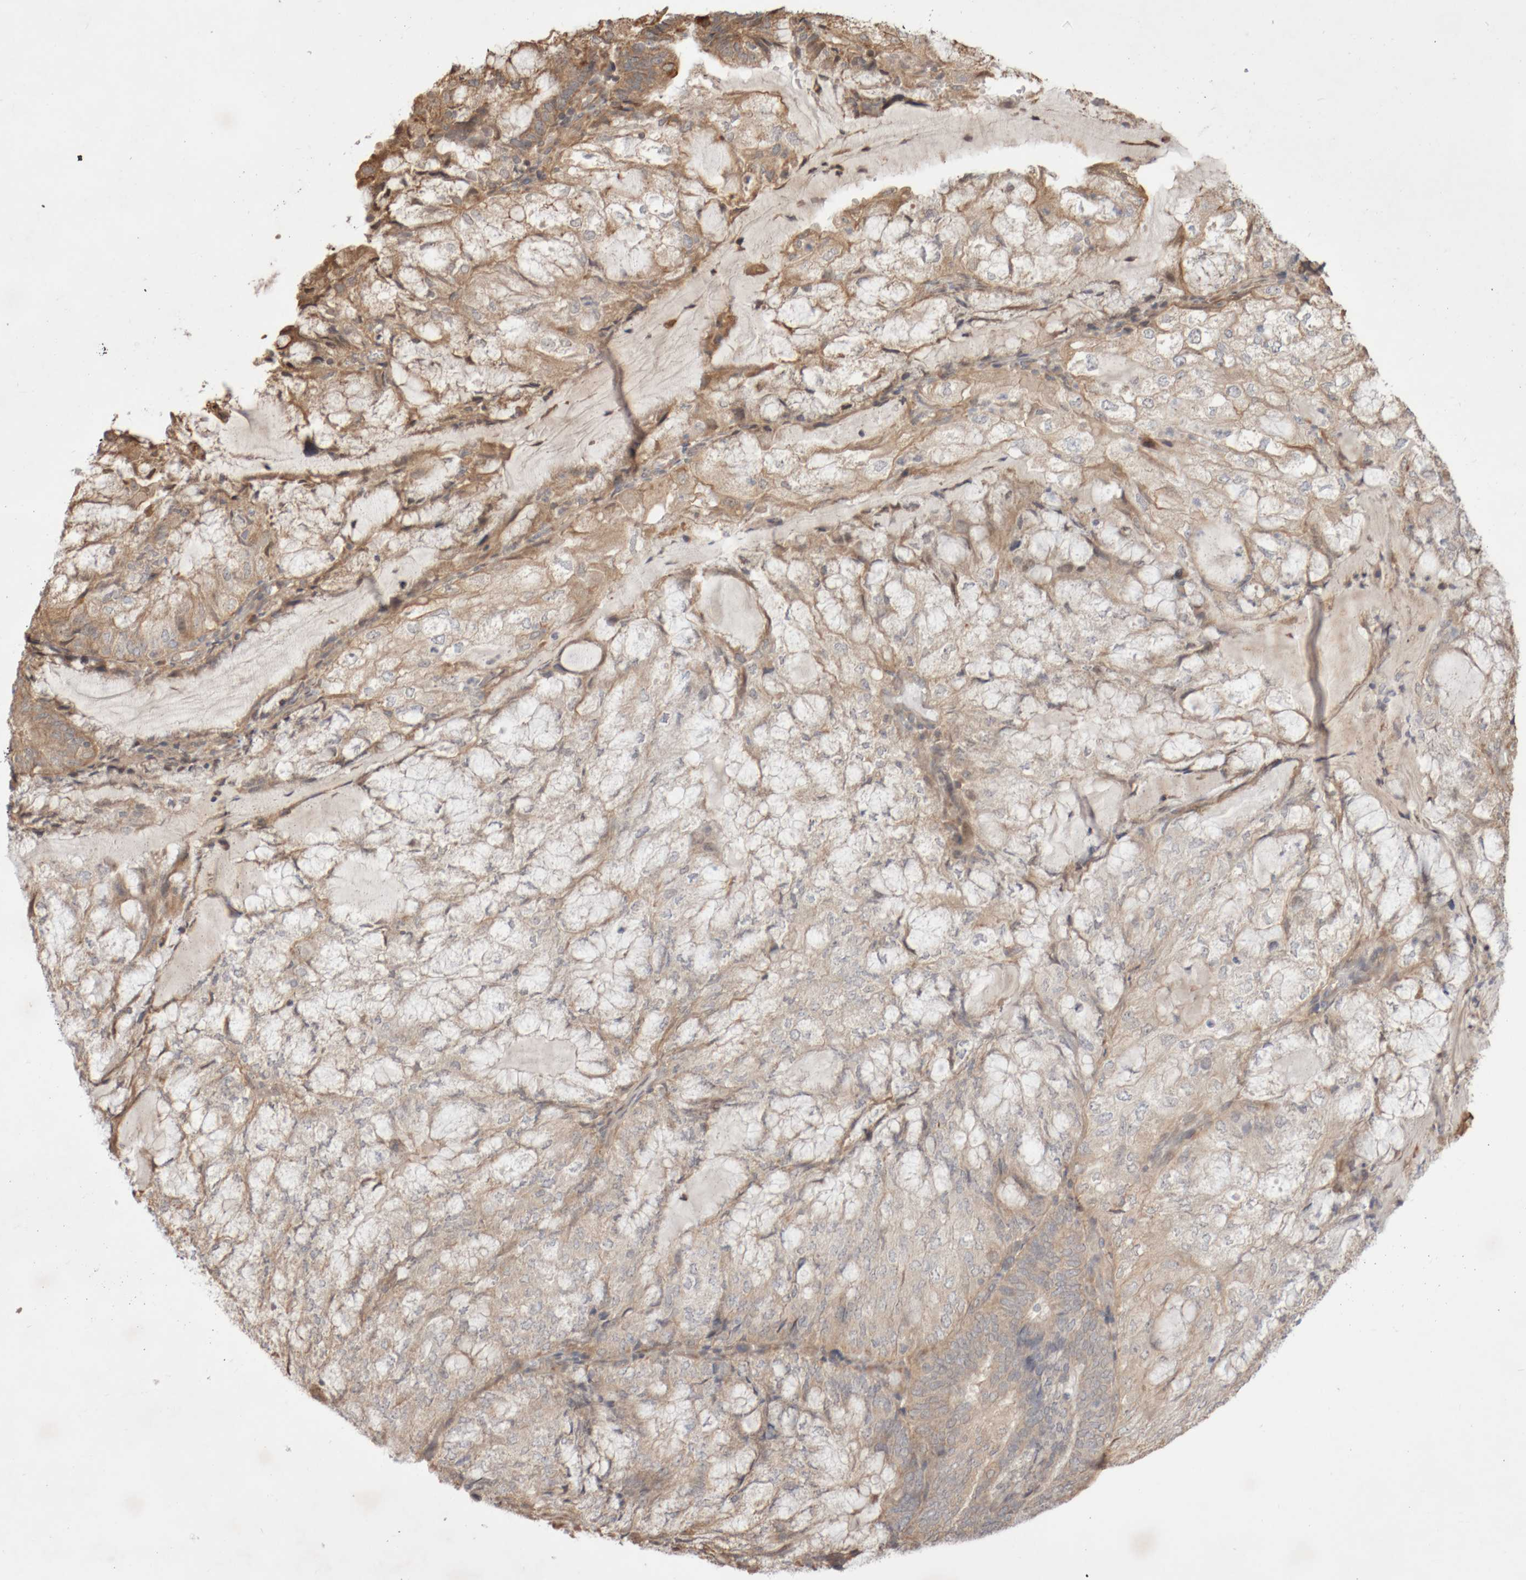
{"staining": {"intensity": "moderate", "quantity": ">75%", "location": "cytoplasmic/membranous"}, "tissue": "endometrial cancer", "cell_type": "Tumor cells", "image_type": "cancer", "snomed": [{"axis": "morphology", "description": "Adenocarcinoma, NOS"}, {"axis": "topography", "description": "Endometrium"}], "caption": "Endometrial cancer stained for a protein exhibits moderate cytoplasmic/membranous positivity in tumor cells.", "gene": "DPH7", "patient": {"sex": "female", "age": 81}}